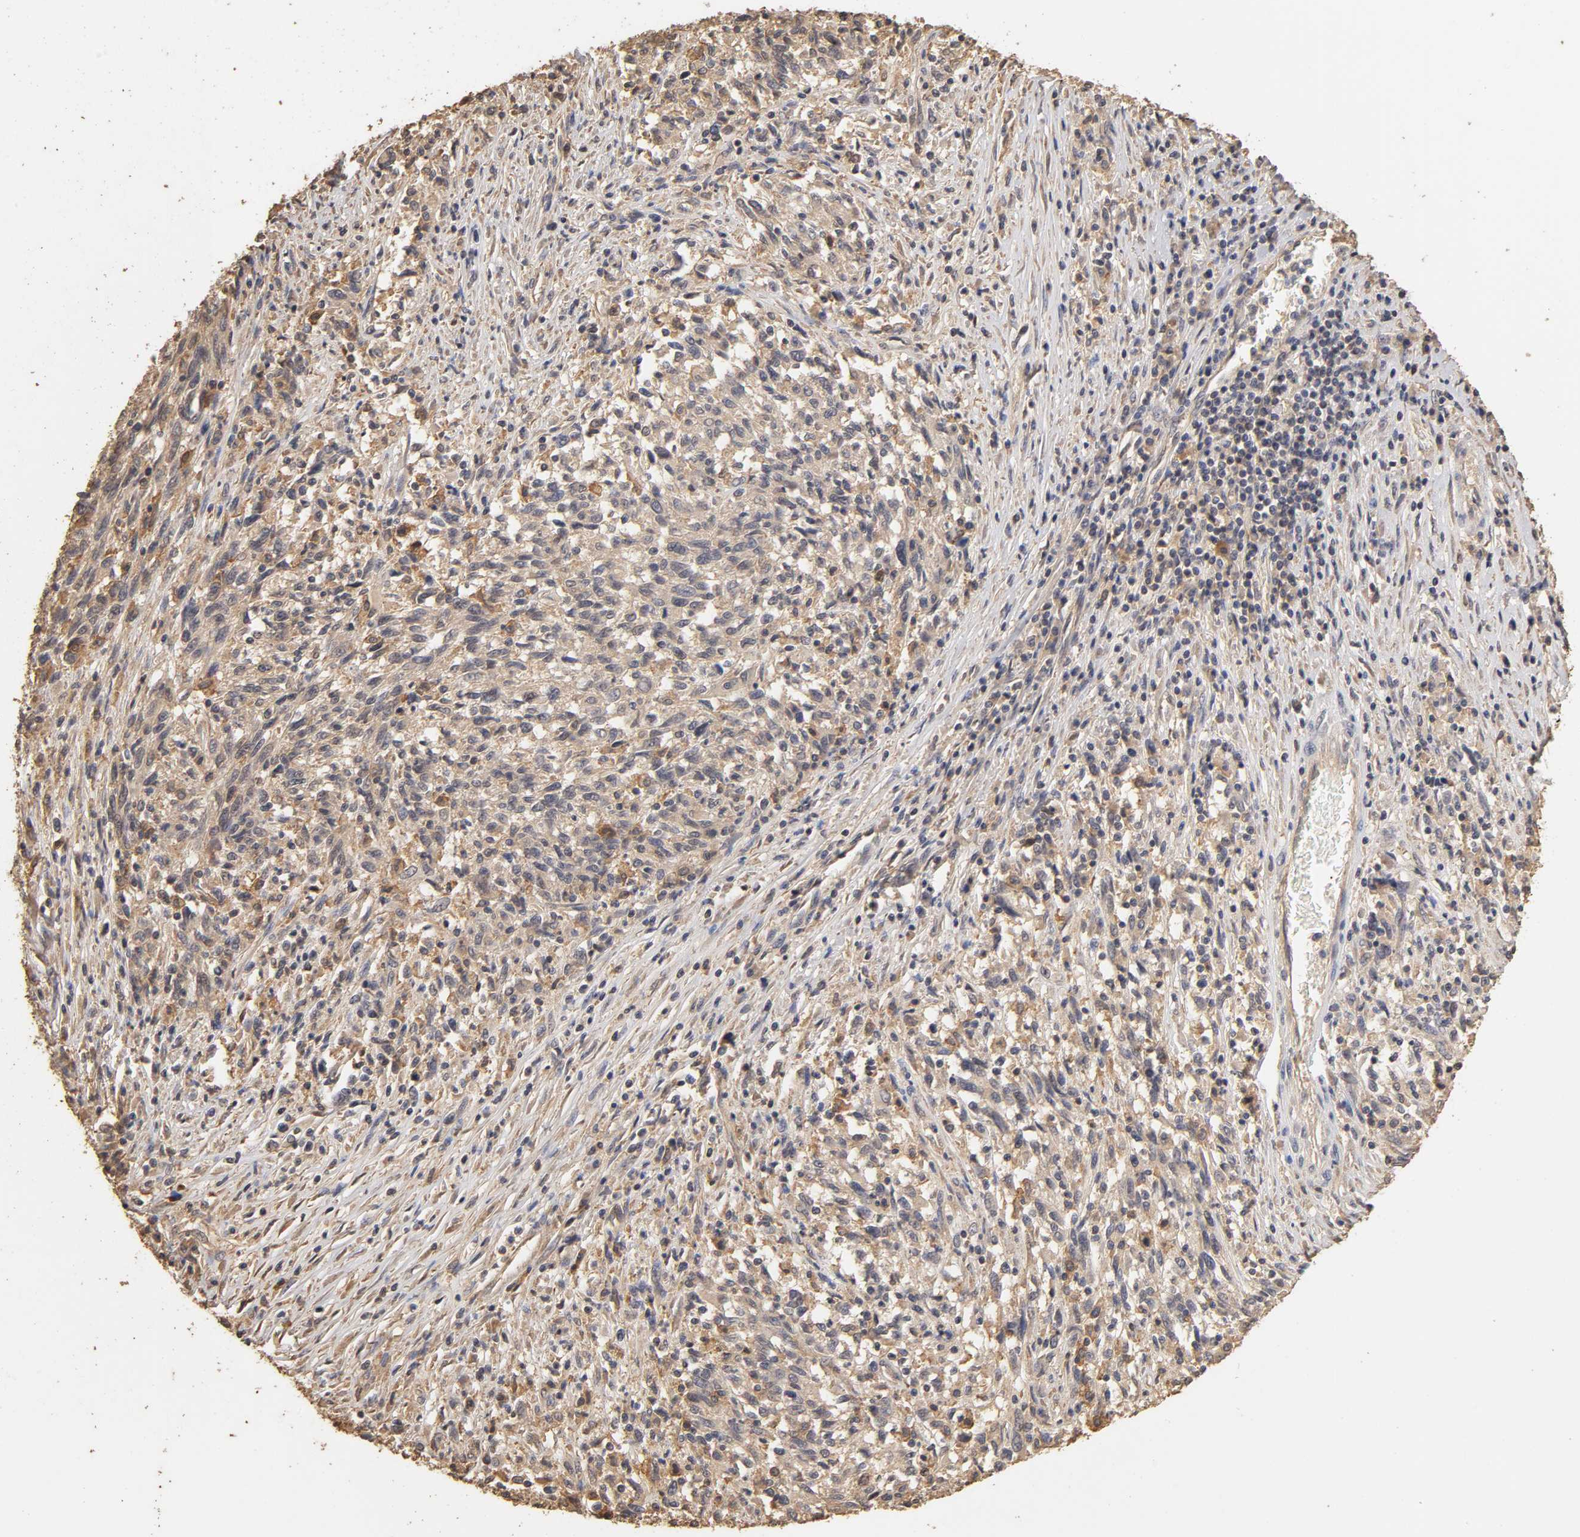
{"staining": {"intensity": "weak", "quantity": "25%-75%", "location": "cytoplasmic/membranous"}, "tissue": "melanoma", "cell_type": "Tumor cells", "image_type": "cancer", "snomed": [{"axis": "morphology", "description": "Malignant melanoma, Metastatic site"}, {"axis": "topography", "description": "Lymph node"}], "caption": "Malignant melanoma (metastatic site) tissue displays weak cytoplasmic/membranous staining in approximately 25%-75% of tumor cells", "gene": "VSIG4", "patient": {"sex": "male", "age": 61}}